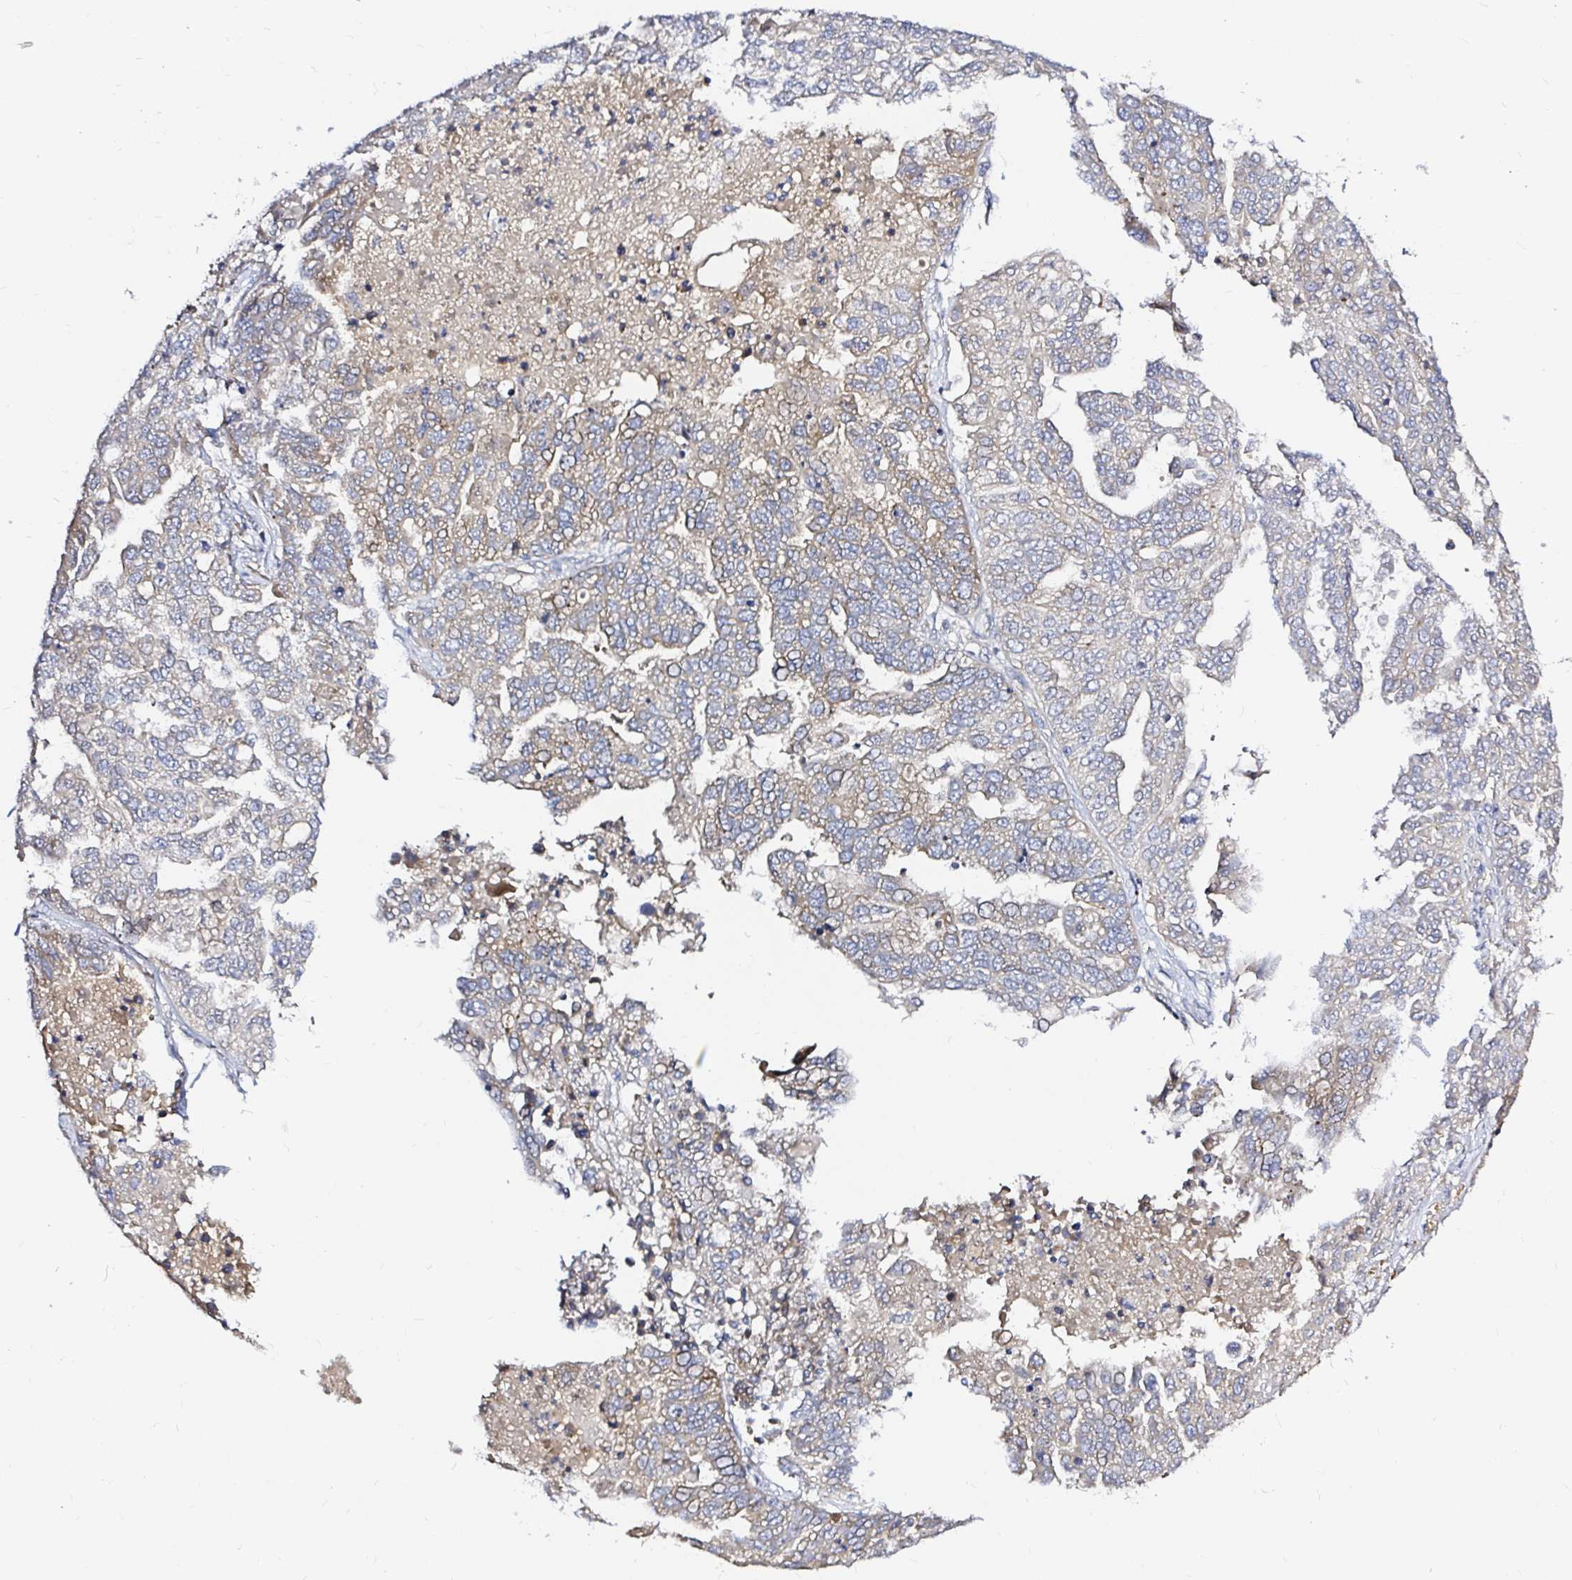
{"staining": {"intensity": "weak", "quantity": "25%-75%", "location": "cytoplasmic/membranous"}, "tissue": "ovarian cancer", "cell_type": "Tumor cells", "image_type": "cancer", "snomed": [{"axis": "morphology", "description": "Cystadenocarcinoma, serous, NOS"}, {"axis": "topography", "description": "Ovary"}], "caption": "This histopathology image demonstrates immunohistochemistry (IHC) staining of human ovarian cancer (serous cystadenocarcinoma), with low weak cytoplasmic/membranous positivity in approximately 25%-75% of tumor cells.", "gene": "ARHGEF37", "patient": {"sex": "female", "age": 53}}